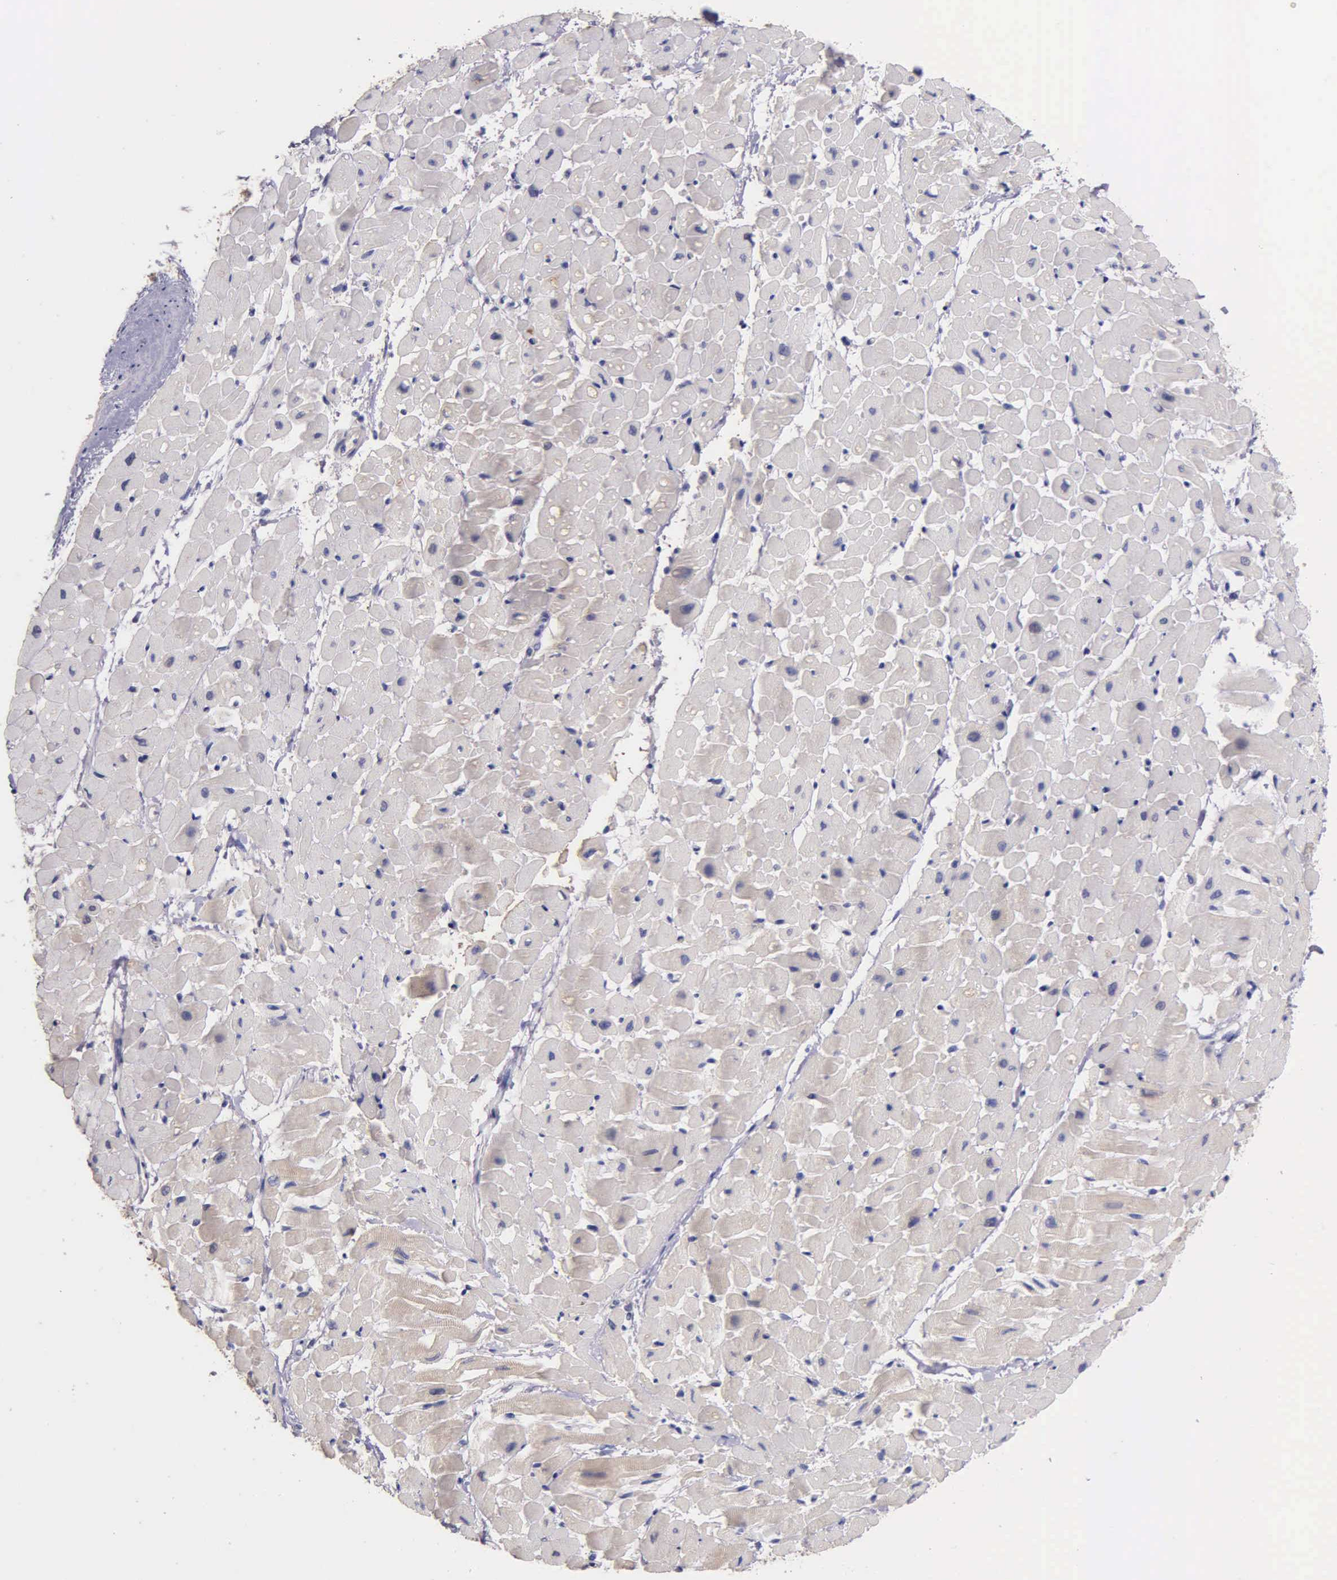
{"staining": {"intensity": "negative", "quantity": "none", "location": "none"}, "tissue": "heart muscle", "cell_type": "Cardiomyocytes", "image_type": "normal", "snomed": [{"axis": "morphology", "description": "Normal tissue, NOS"}, {"axis": "topography", "description": "Heart"}], "caption": "Histopathology image shows no significant protein positivity in cardiomyocytes of unremarkable heart muscle. Nuclei are stained in blue.", "gene": "GSTT2B", "patient": {"sex": "male", "age": 45}}